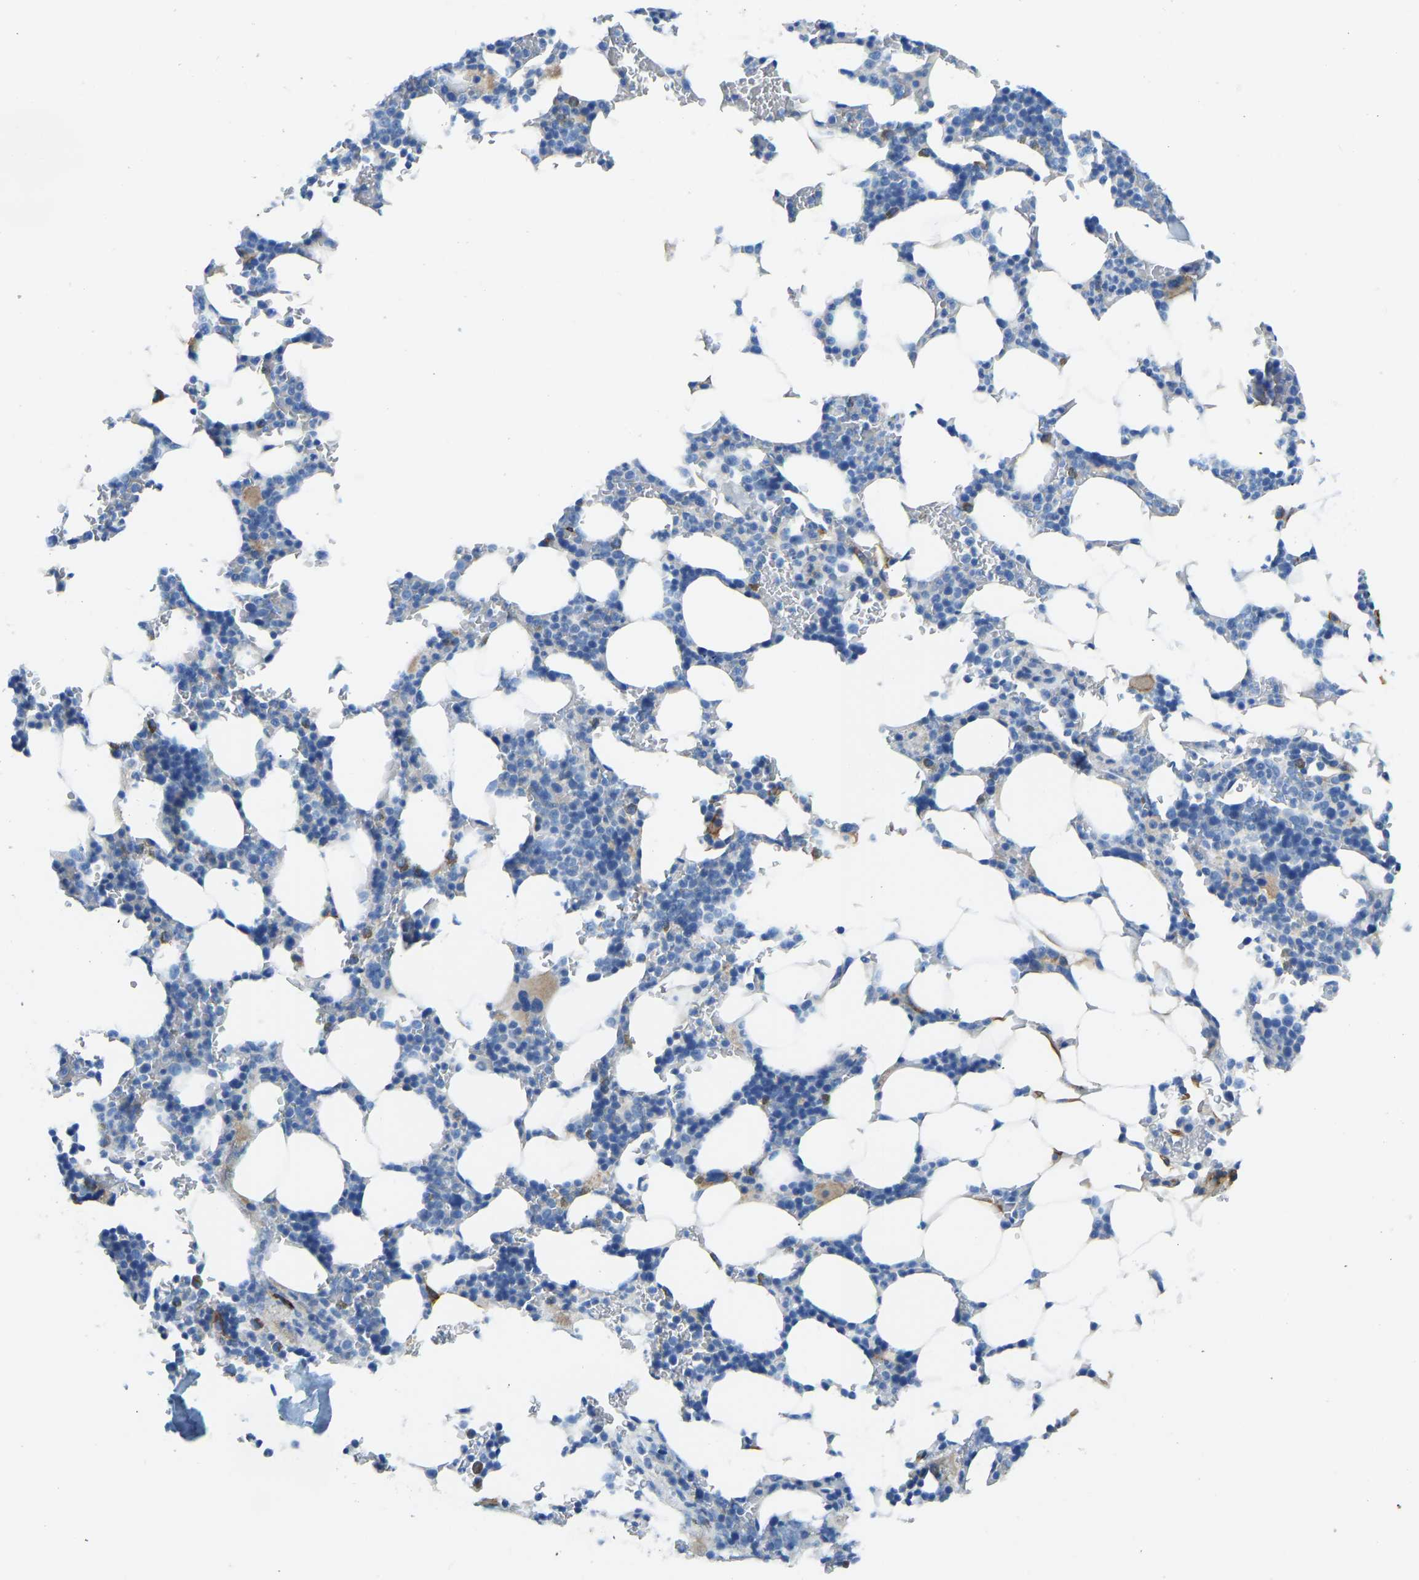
{"staining": {"intensity": "moderate", "quantity": "<25%", "location": "cytoplasmic/membranous"}, "tissue": "bone marrow", "cell_type": "Hematopoietic cells", "image_type": "normal", "snomed": [{"axis": "morphology", "description": "Normal tissue, NOS"}, {"axis": "topography", "description": "Bone marrow"}], "caption": "Immunohistochemistry (IHC) photomicrograph of normal bone marrow: bone marrow stained using immunohistochemistry exhibits low levels of moderate protein expression localized specifically in the cytoplasmic/membranous of hematopoietic cells, appearing as a cytoplasmic/membranous brown color.", "gene": "COL15A1", "patient": {"sex": "female", "age": 81}}